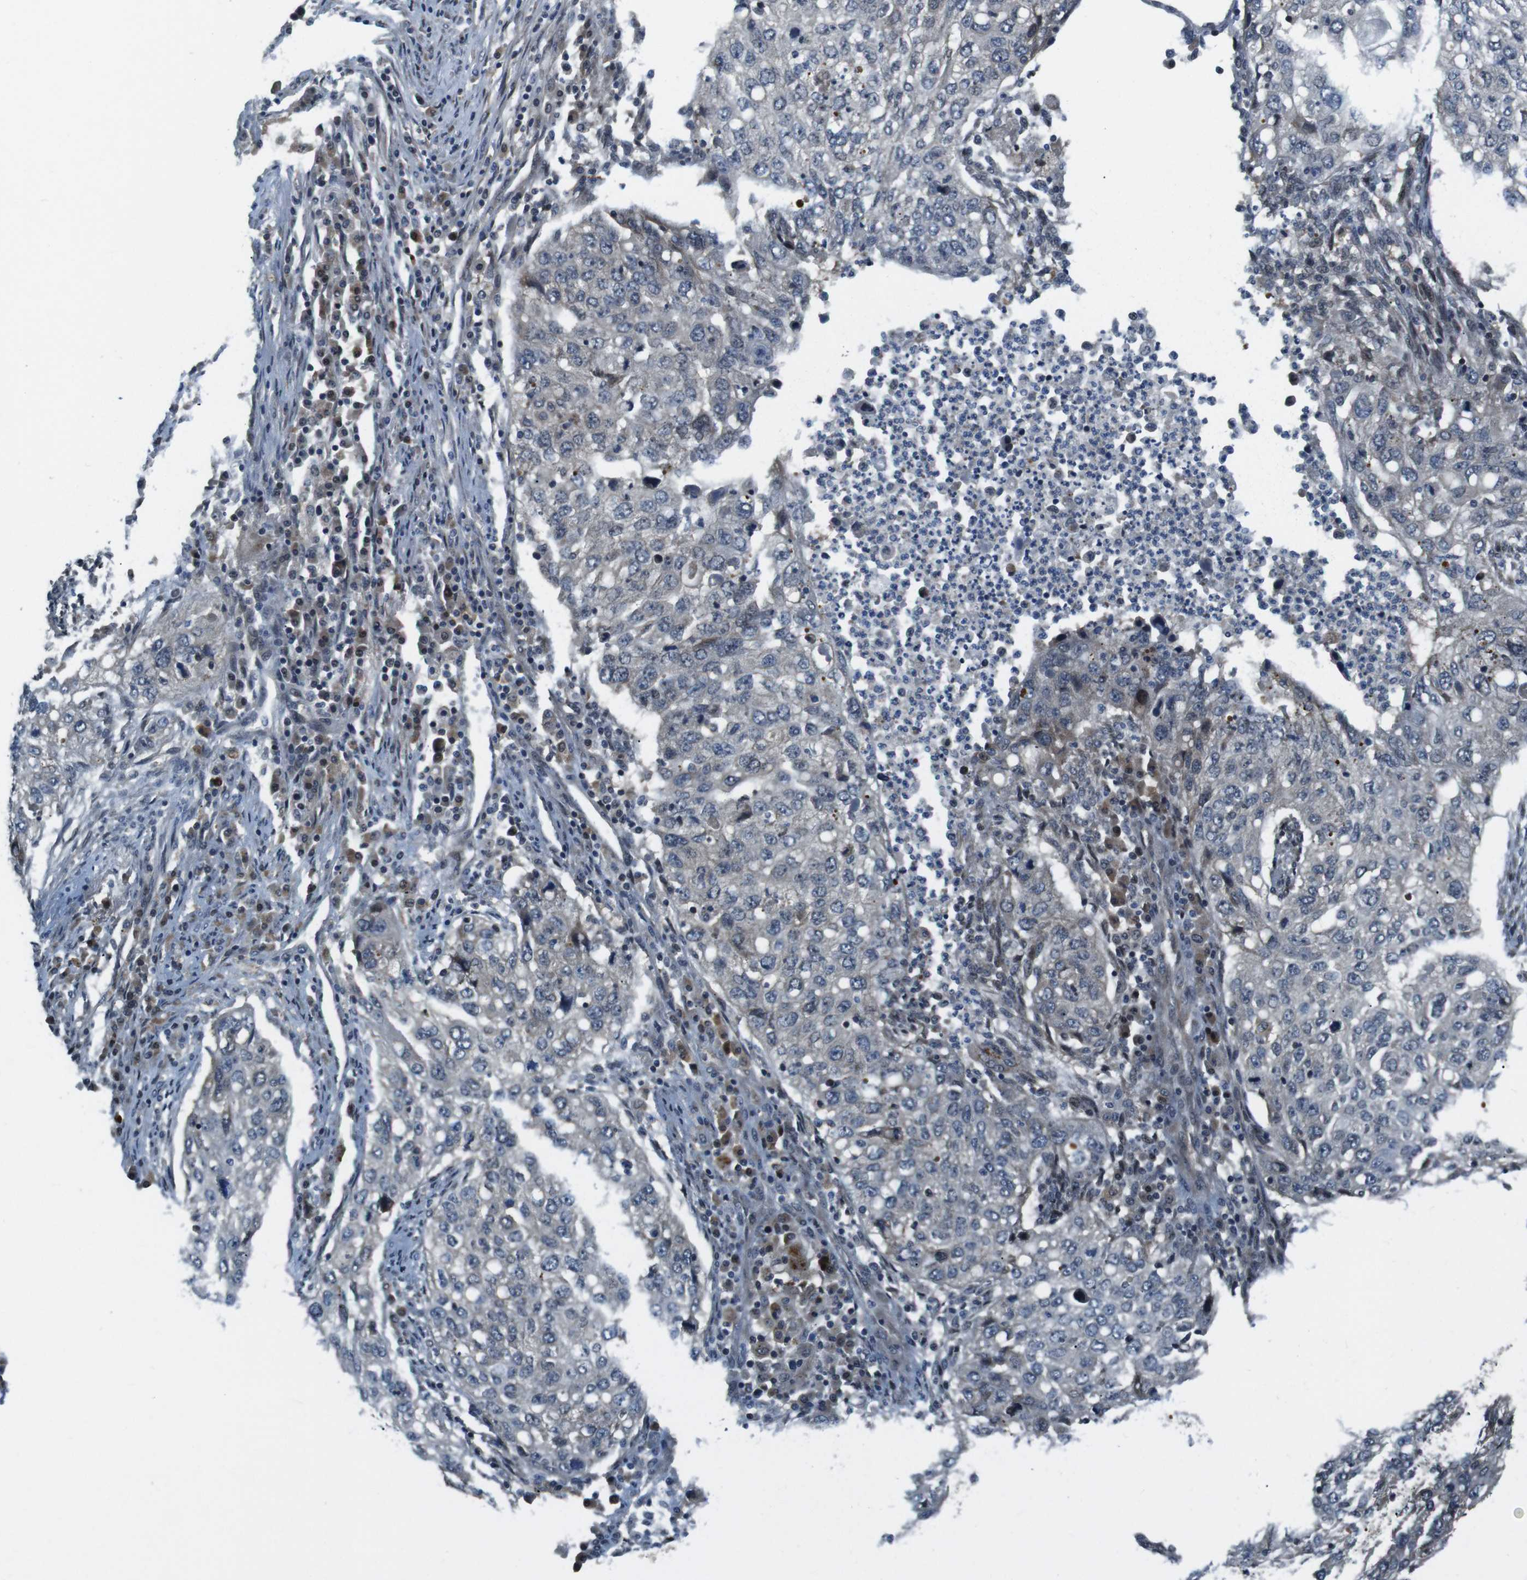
{"staining": {"intensity": "negative", "quantity": "none", "location": "none"}, "tissue": "lung cancer", "cell_type": "Tumor cells", "image_type": "cancer", "snomed": [{"axis": "morphology", "description": "Squamous cell carcinoma, NOS"}, {"axis": "topography", "description": "Lung"}], "caption": "IHC of human lung cancer (squamous cell carcinoma) shows no staining in tumor cells.", "gene": "LRP5", "patient": {"sex": "female", "age": 63}}